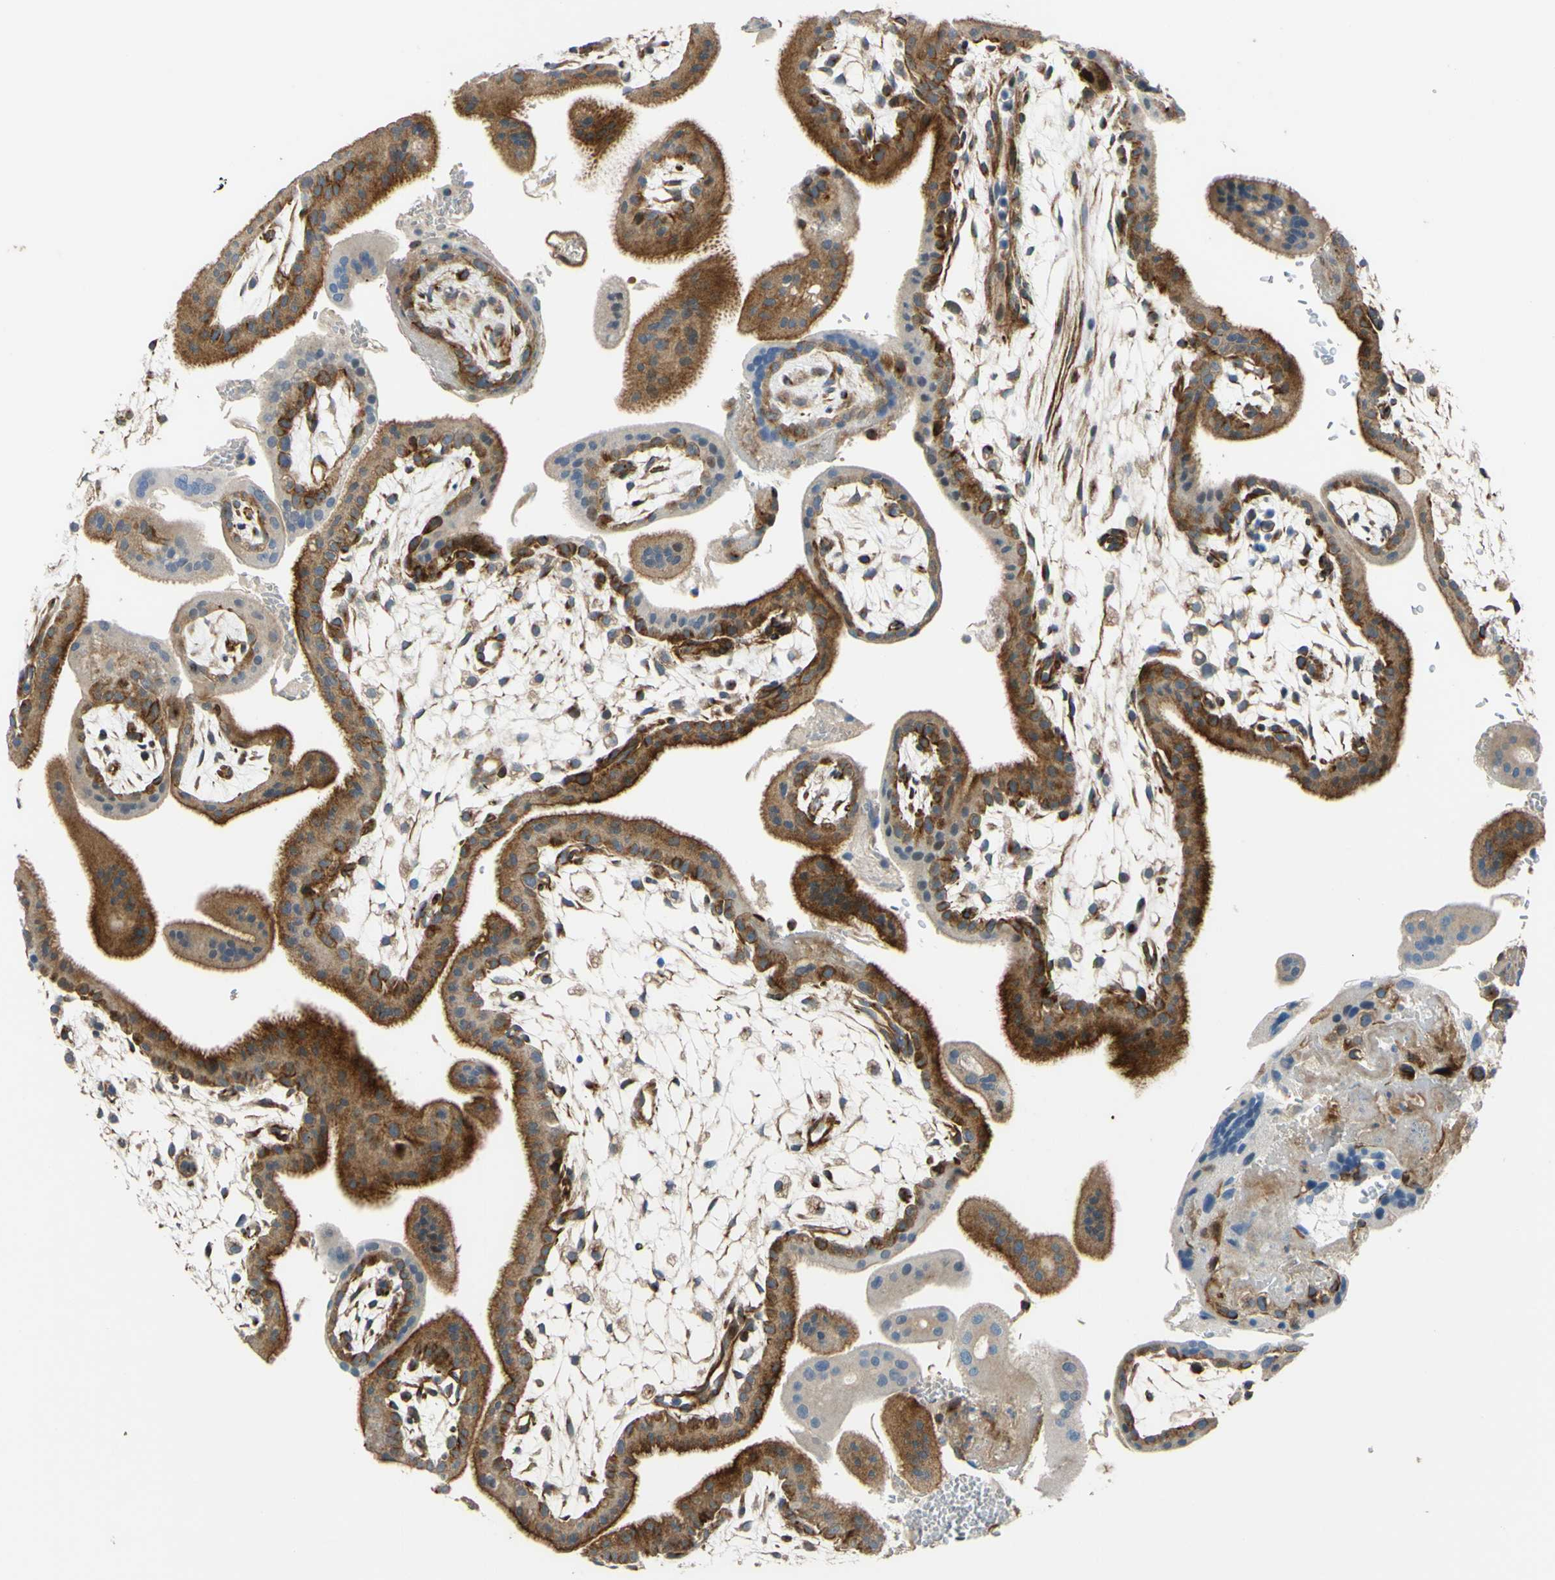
{"staining": {"intensity": "moderate", "quantity": ">75%", "location": "cytoplasmic/membranous"}, "tissue": "placenta", "cell_type": "Decidual cells", "image_type": "normal", "snomed": [{"axis": "morphology", "description": "Normal tissue, NOS"}, {"axis": "topography", "description": "Placenta"}], "caption": "Placenta stained with a protein marker displays moderate staining in decidual cells.", "gene": "ARHGAP1", "patient": {"sex": "female", "age": 35}}